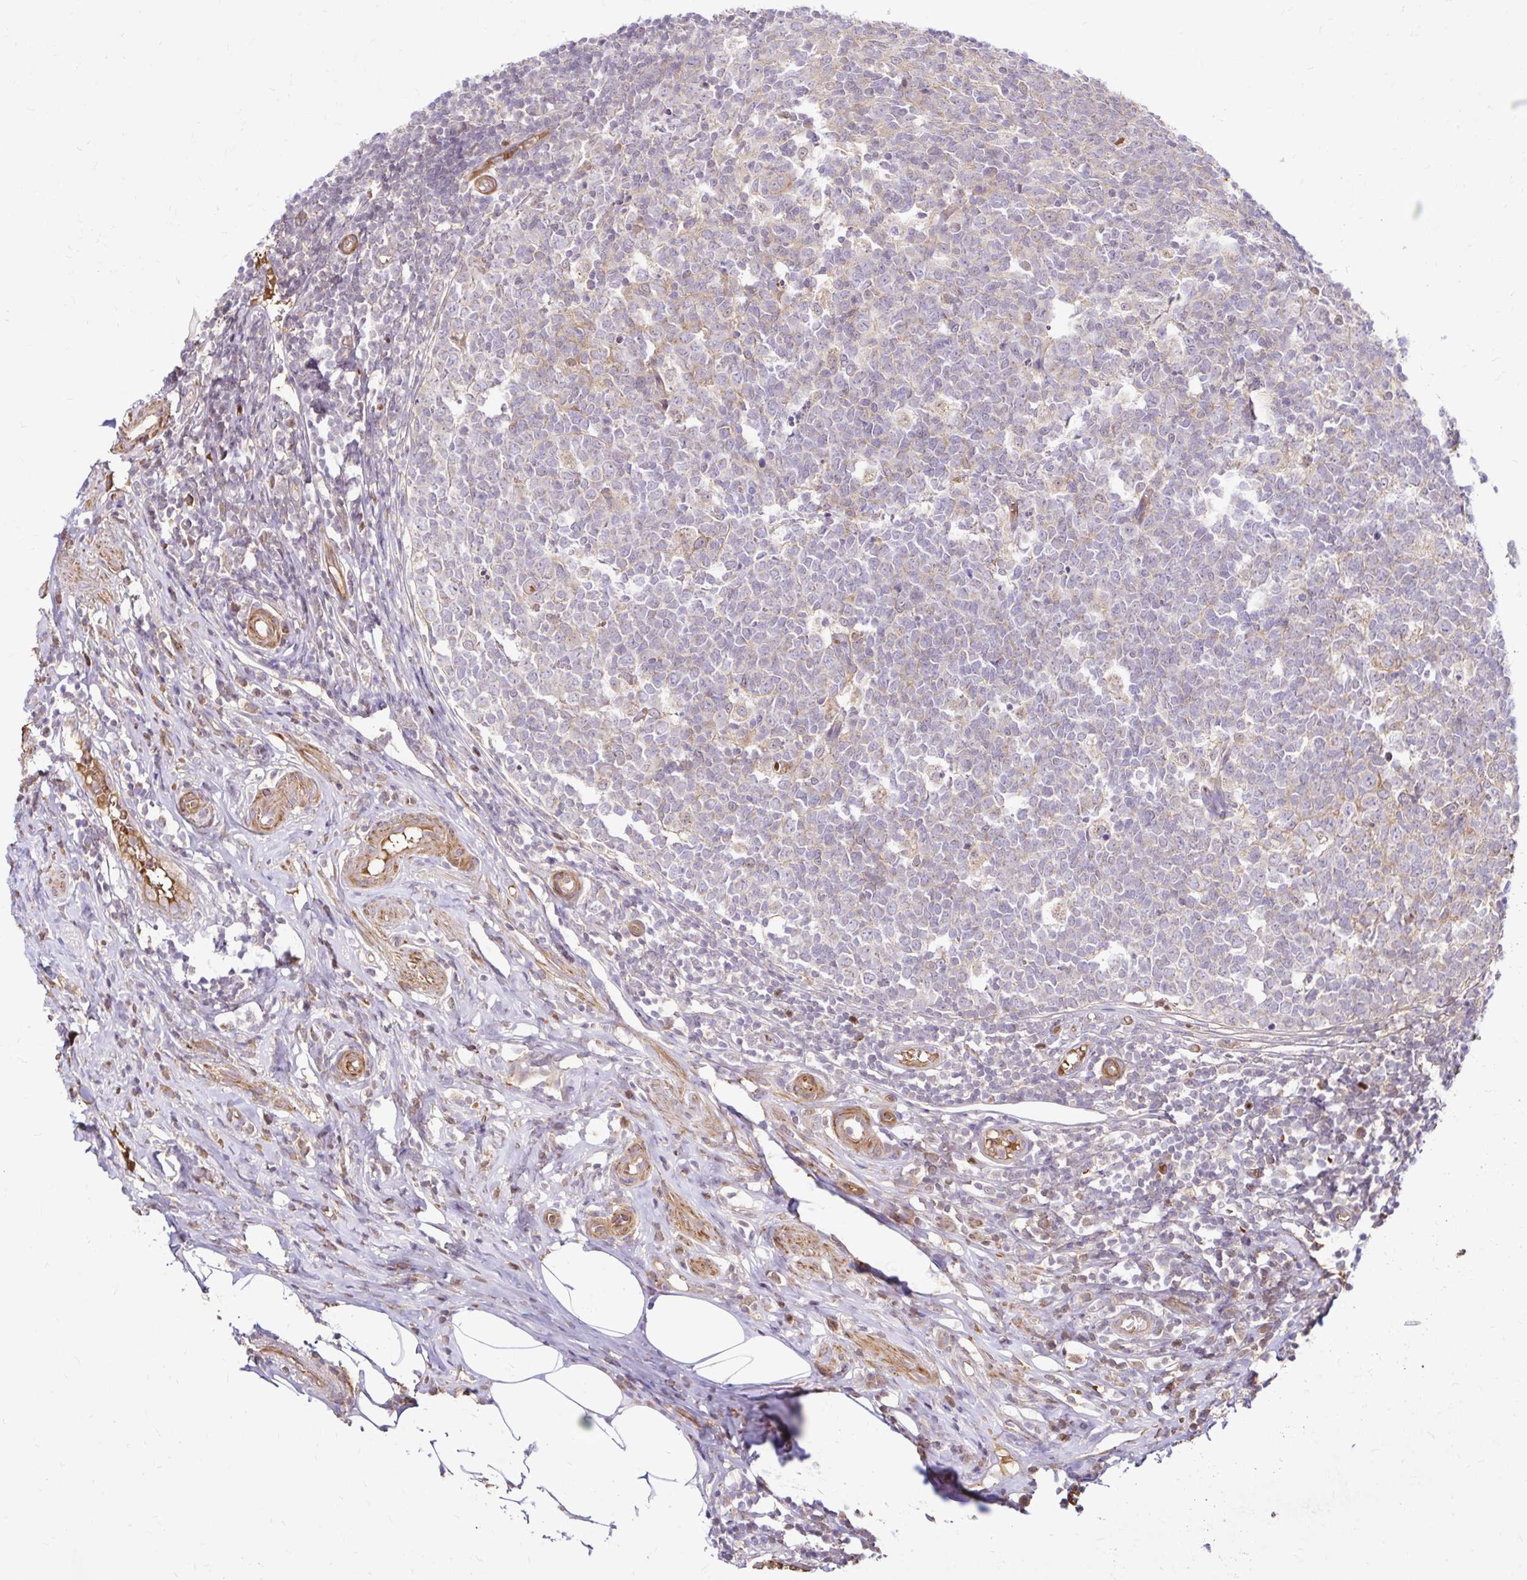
{"staining": {"intensity": "strong", "quantity": ">75%", "location": "cytoplasmic/membranous"}, "tissue": "appendix", "cell_type": "Glandular cells", "image_type": "normal", "snomed": [{"axis": "morphology", "description": "Normal tissue, NOS"}, {"axis": "topography", "description": "Appendix"}], "caption": "An image showing strong cytoplasmic/membranous expression in about >75% of glandular cells in normal appendix, as visualized by brown immunohistochemical staining.", "gene": "ARHGEF37", "patient": {"sex": "male", "age": 18}}